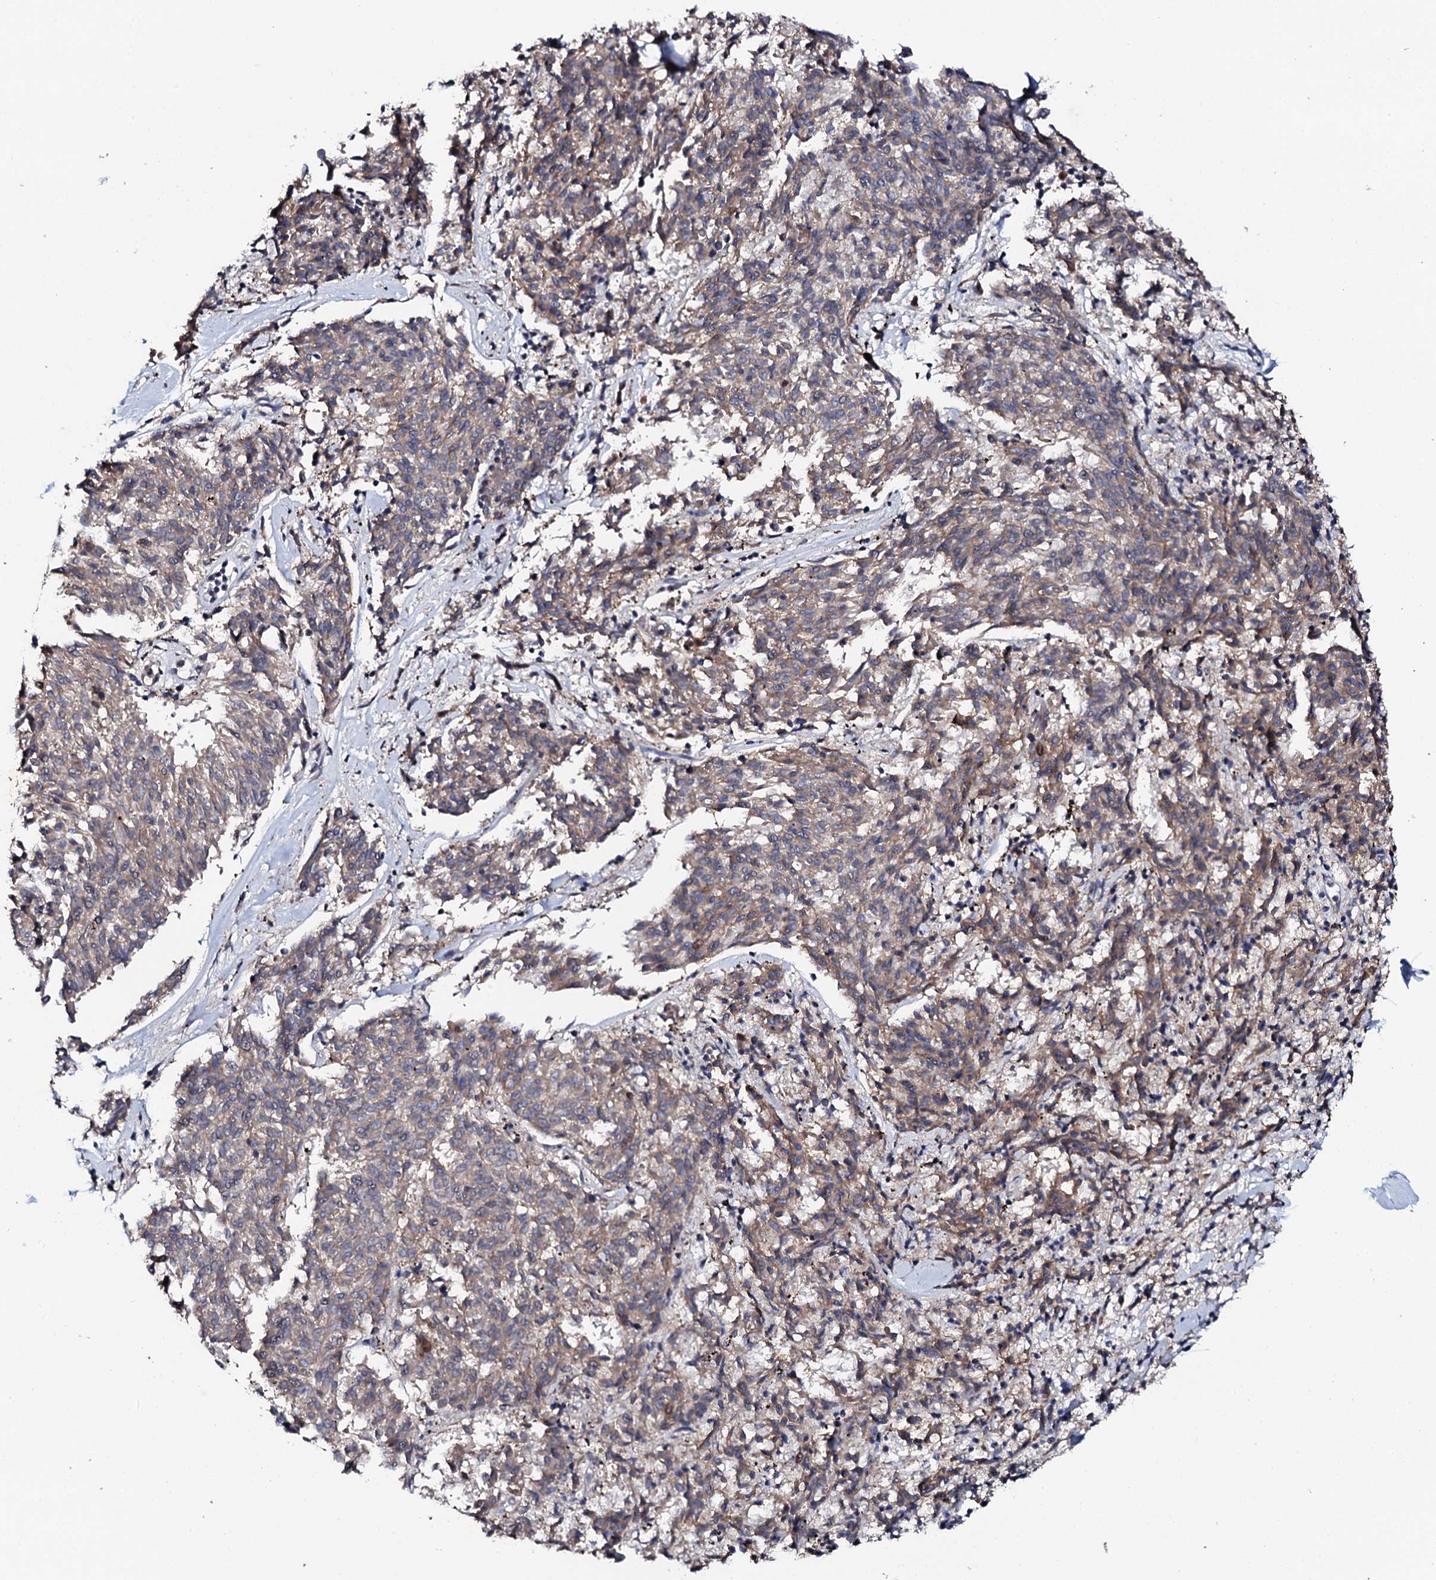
{"staining": {"intensity": "weak", "quantity": ">75%", "location": "cytoplasmic/membranous"}, "tissue": "melanoma", "cell_type": "Tumor cells", "image_type": "cancer", "snomed": [{"axis": "morphology", "description": "Malignant melanoma, NOS"}, {"axis": "topography", "description": "Skin"}], "caption": "Immunohistochemistry (DAB (3,3'-diaminobenzidine)) staining of human melanoma exhibits weak cytoplasmic/membranous protein positivity in about >75% of tumor cells.", "gene": "FAM111A", "patient": {"sex": "female", "age": 72}}